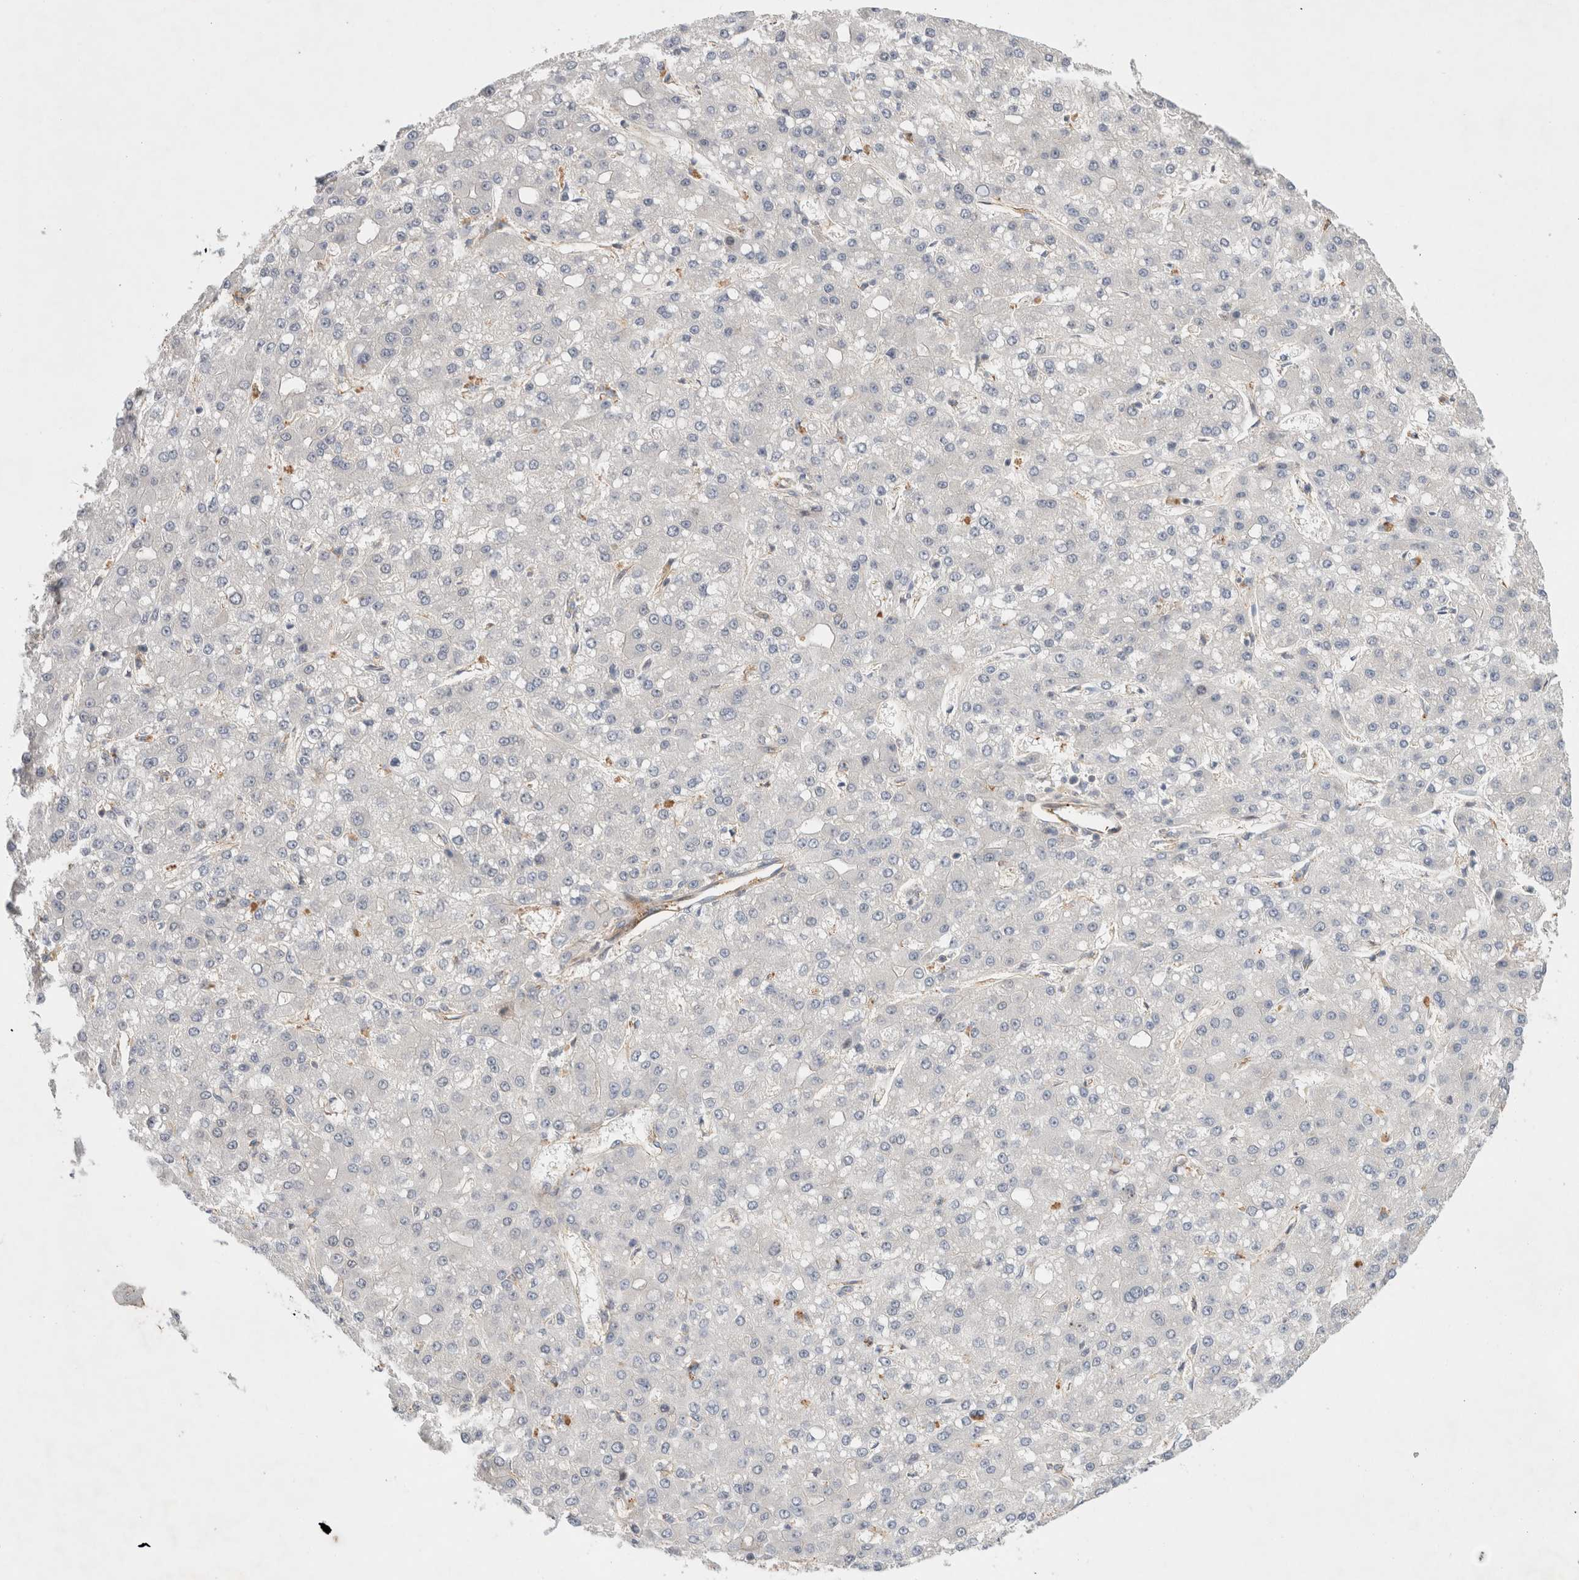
{"staining": {"intensity": "negative", "quantity": "none", "location": "none"}, "tissue": "liver cancer", "cell_type": "Tumor cells", "image_type": "cancer", "snomed": [{"axis": "morphology", "description": "Carcinoma, Hepatocellular, NOS"}, {"axis": "topography", "description": "Liver"}], "caption": "Liver hepatocellular carcinoma was stained to show a protein in brown. There is no significant positivity in tumor cells.", "gene": "GPR150", "patient": {"sex": "male", "age": 67}}